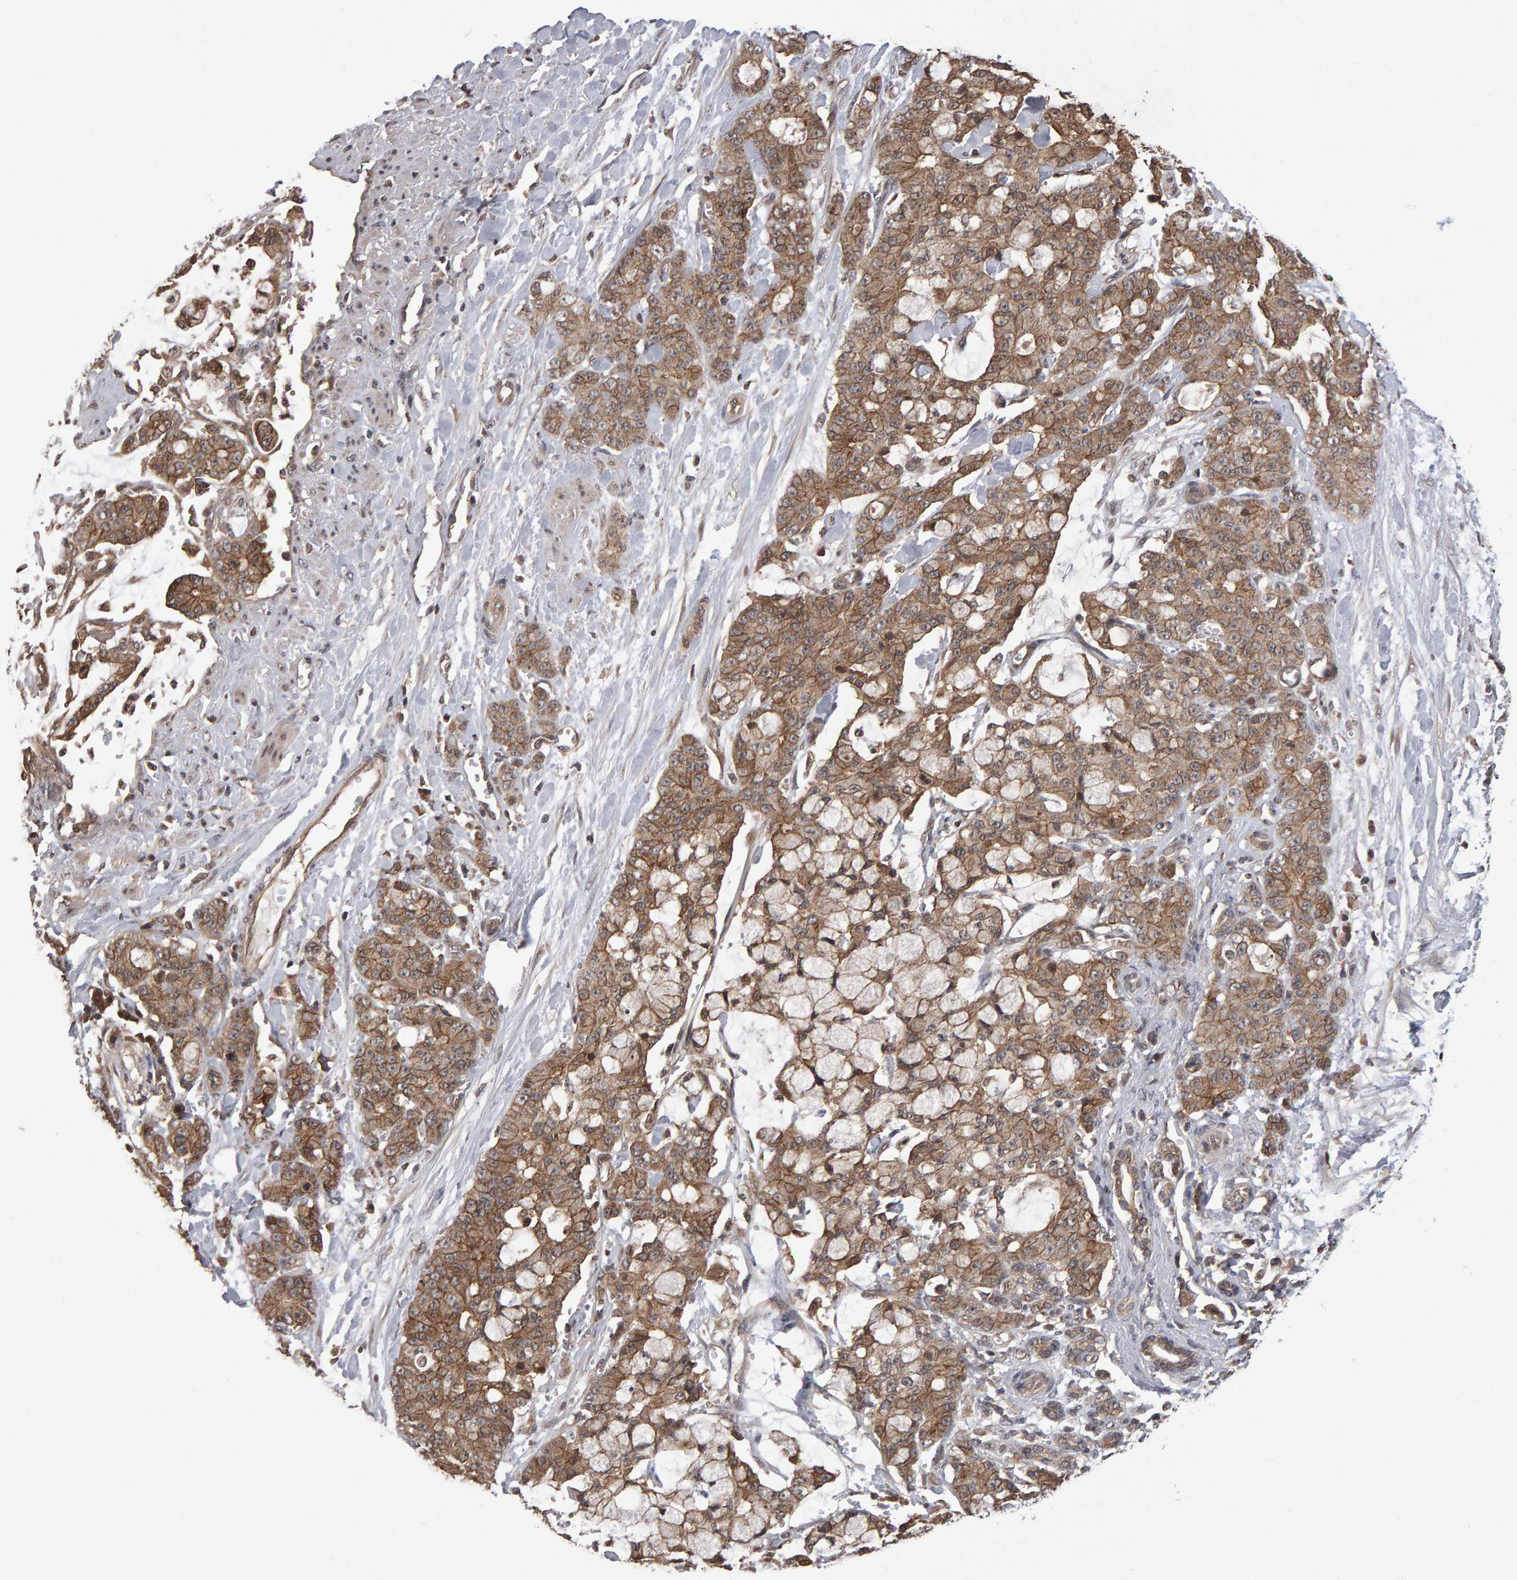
{"staining": {"intensity": "moderate", "quantity": ">75%", "location": "cytoplasmic/membranous"}, "tissue": "pancreatic cancer", "cell_type": "Tumor cells", "image_type": "cancer", "snomed": [{"axis": "morphology", "description": "Adenocarcinoma, NOS"}, {"axis": "topography", "description": "Pancreas"}], "caption": "Pancreatic adenocarcinoma stained with IHC shows moderate cytoplasmic/membranous staining in about >75% of tumor cells. The staining was performed using DAB, with brown indicating positive protein expression. Nuclei are stained blue with hematoxylin.", "gene": "SCRIB", "patient": {"sex": "female", "age": 73}}